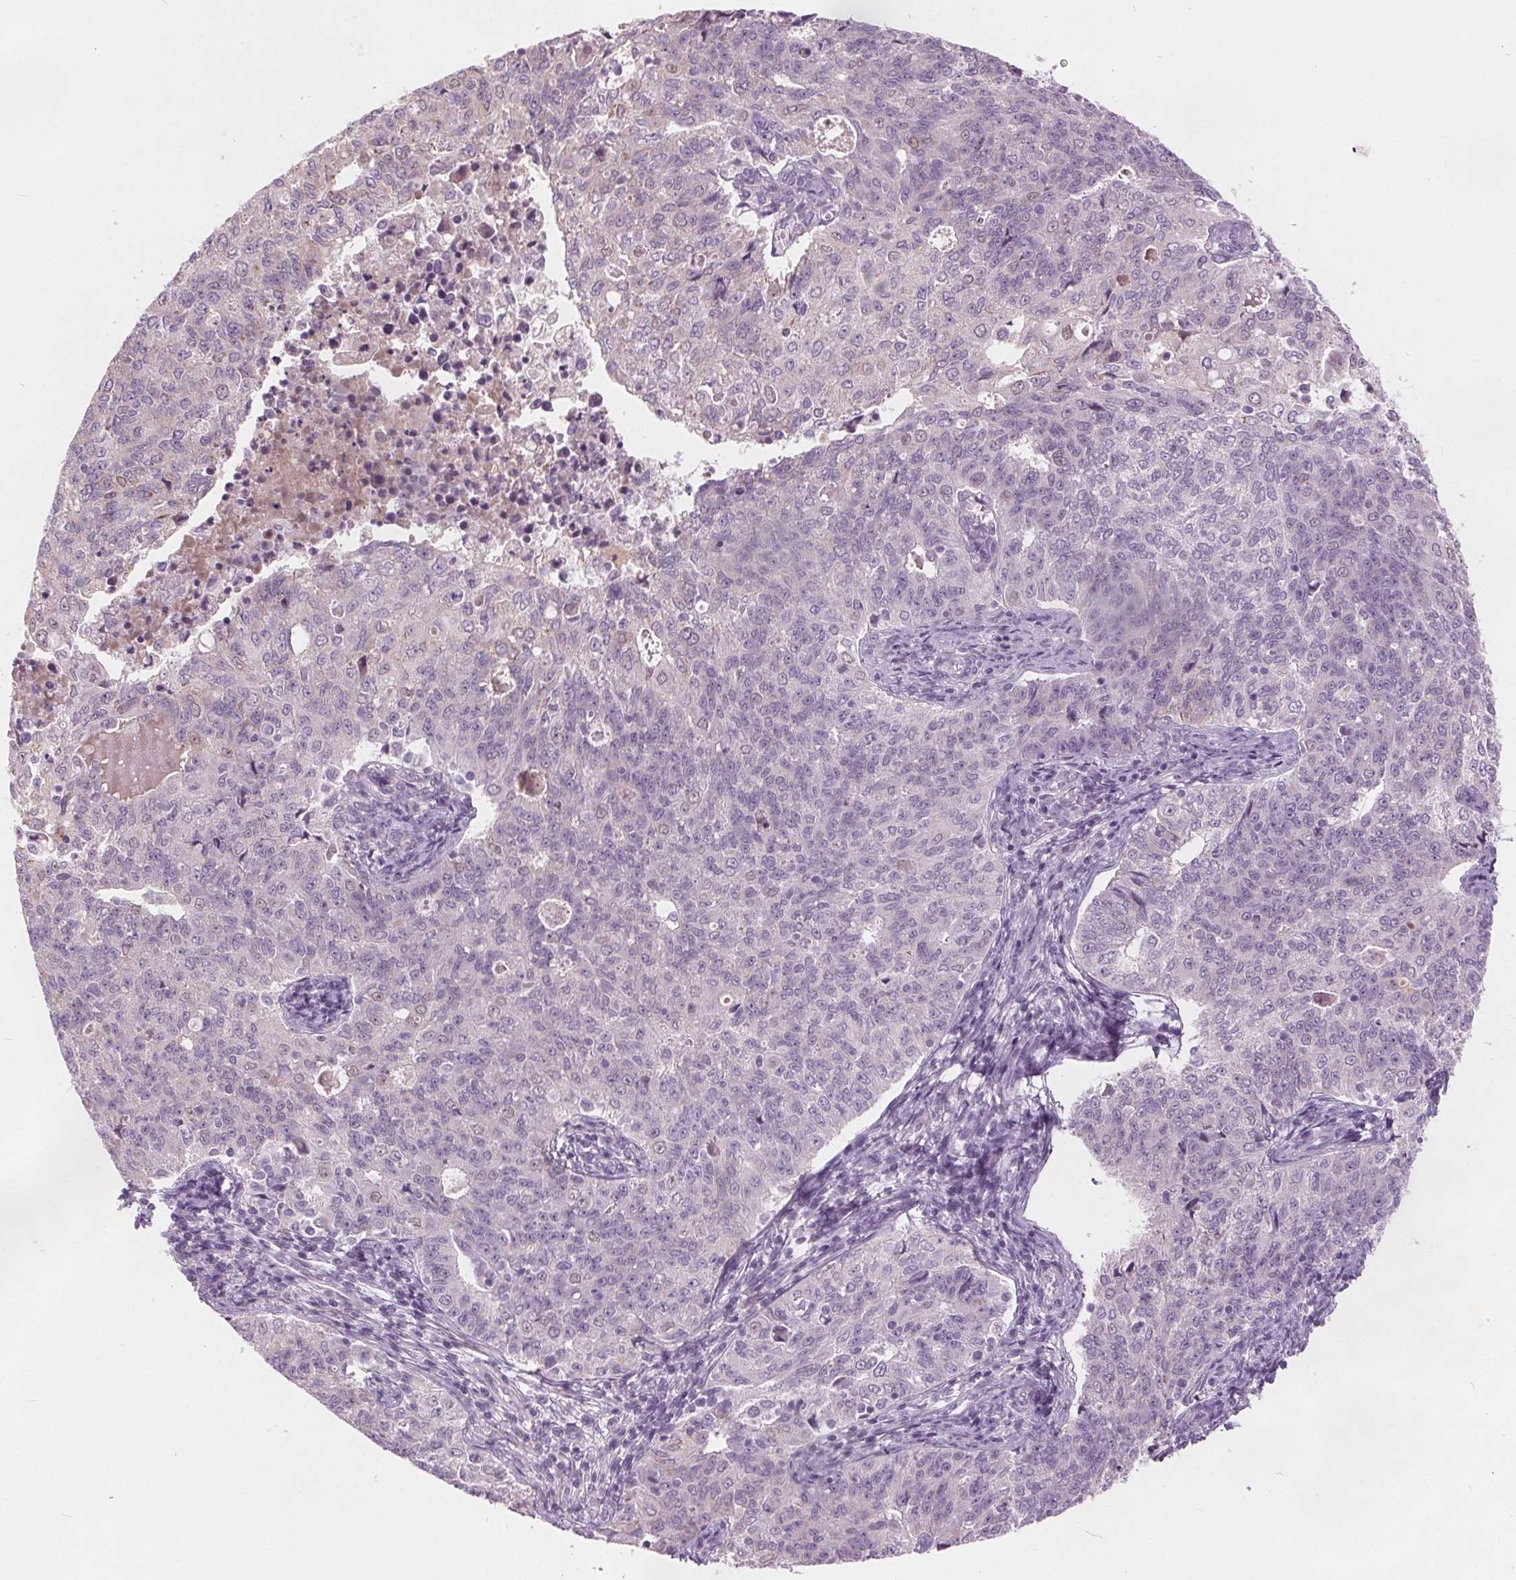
{"staining": {"intensity": "negative", "quantity": "none", "location": "none"}, "tissue": "endometrial cancer", "cell_type": "Tumor cells", "image_type": "cancer", "snomed": [{"axis": "morphology", "description": "Adenocarcinoma, NOS"}, {"axis": "topography", "description": "Endometrium"}], "caption": "A micrograph of adenocarcinoma (endometrial) stained for a protein reveals no brown staining in tumor cells.", "gene": "ACOX2", "patient": {"sex": "female", "age": 43}}